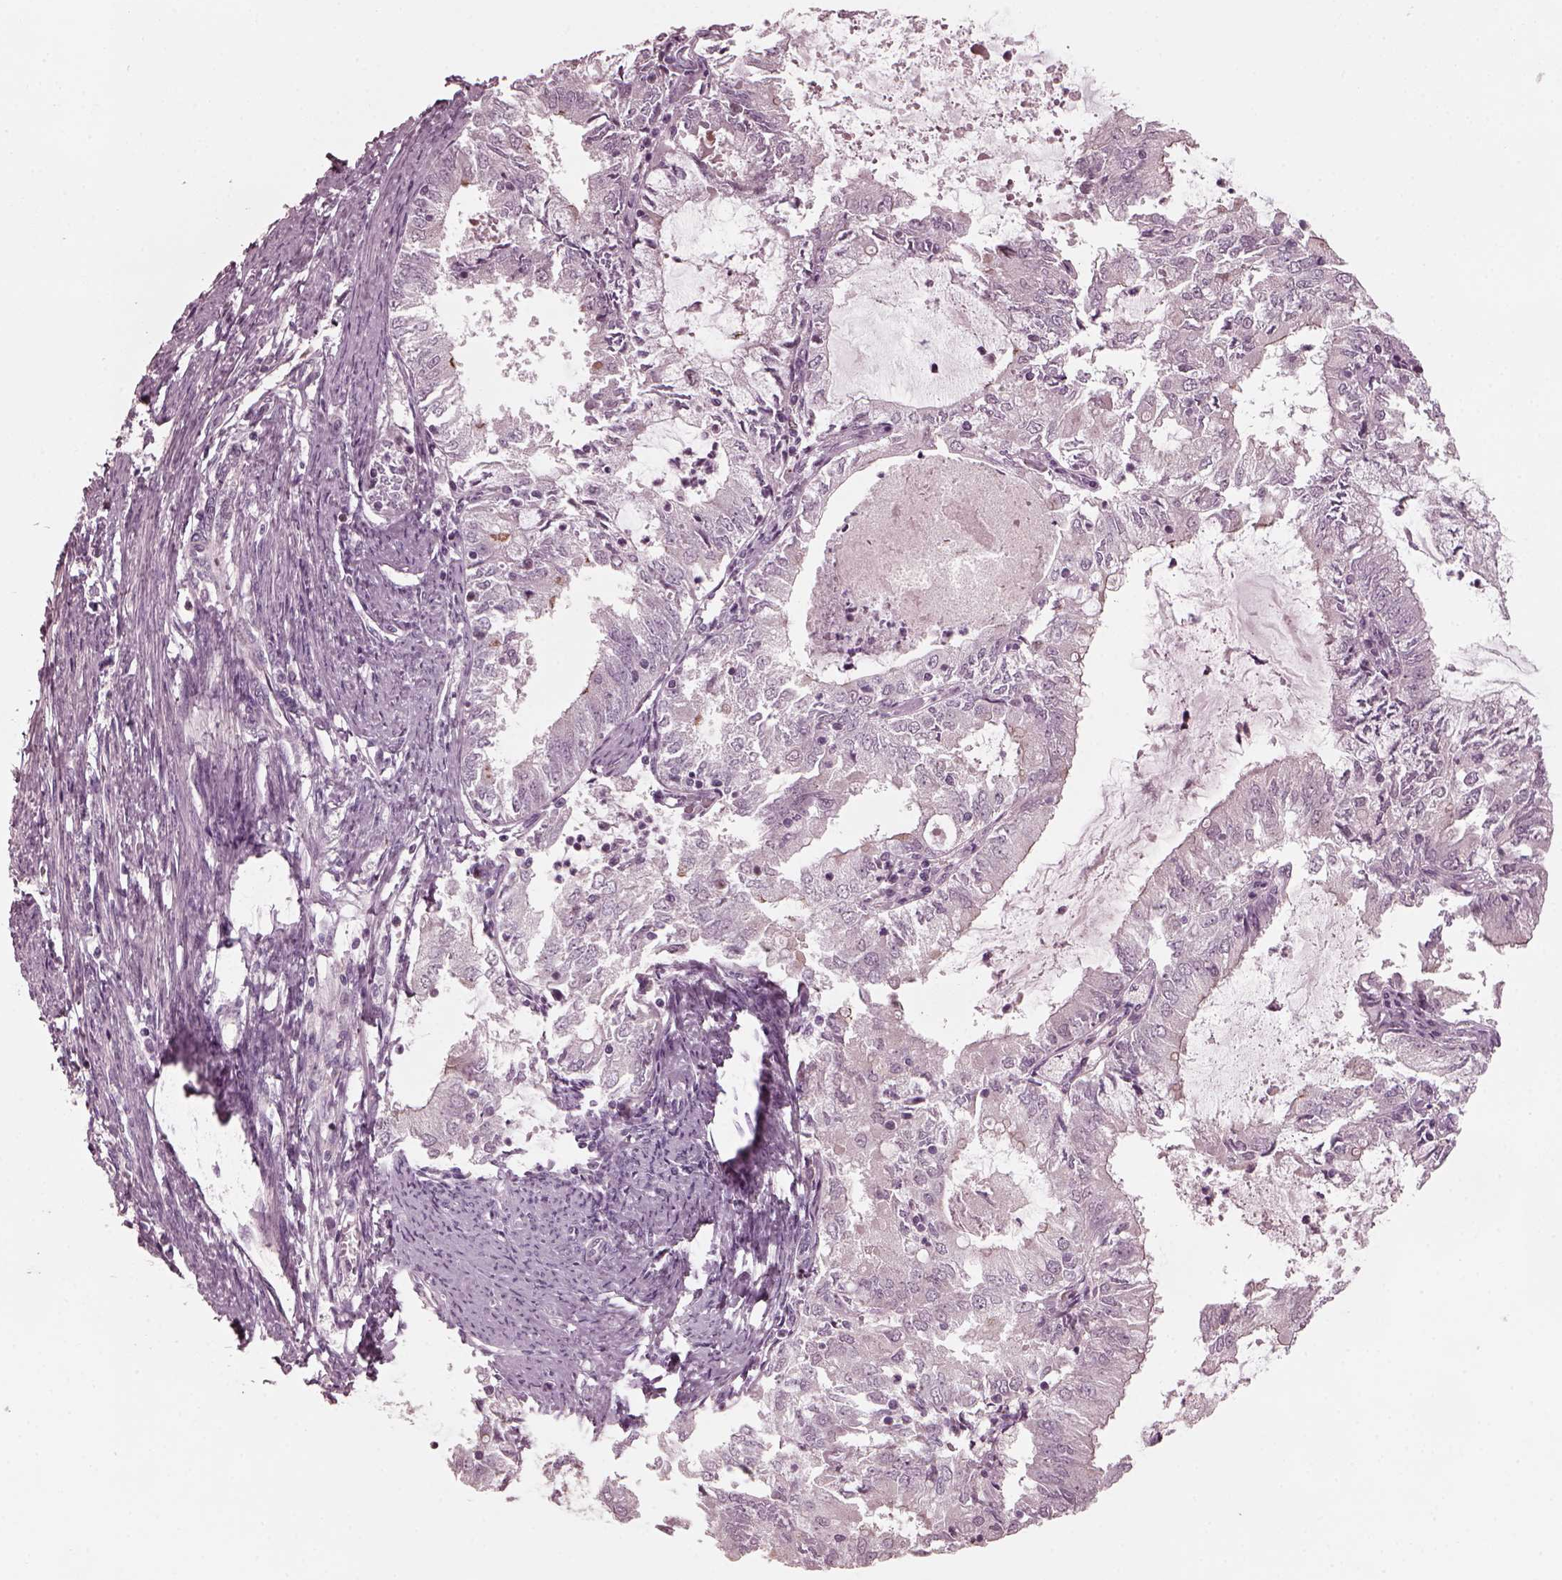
{"staining": {"intensity": "negative", "quantity": "none", "location": "none"}, "tissue": "endometrial cancer", "cell_type": "Tumor cells", "image_type": "cancer", "snomed": [{"axis": "morphology", "description": "Adenocarcinoma, NOS"}, {"axis": "topography", "description": "Endometrium"}], "caption": "DAB immunohistochemical staining of endometrial cancer (adenocarcinoma) reveals no significant positivity in tumor cells. (Stains: DAB (3,3'-diaminobenzidine) IHC with hematoxylin counter stain, Microscopy: brightfield microscopy at high magnification).", "gene": "SAXO1", "patient": {"sex": "female", "age": 57}}